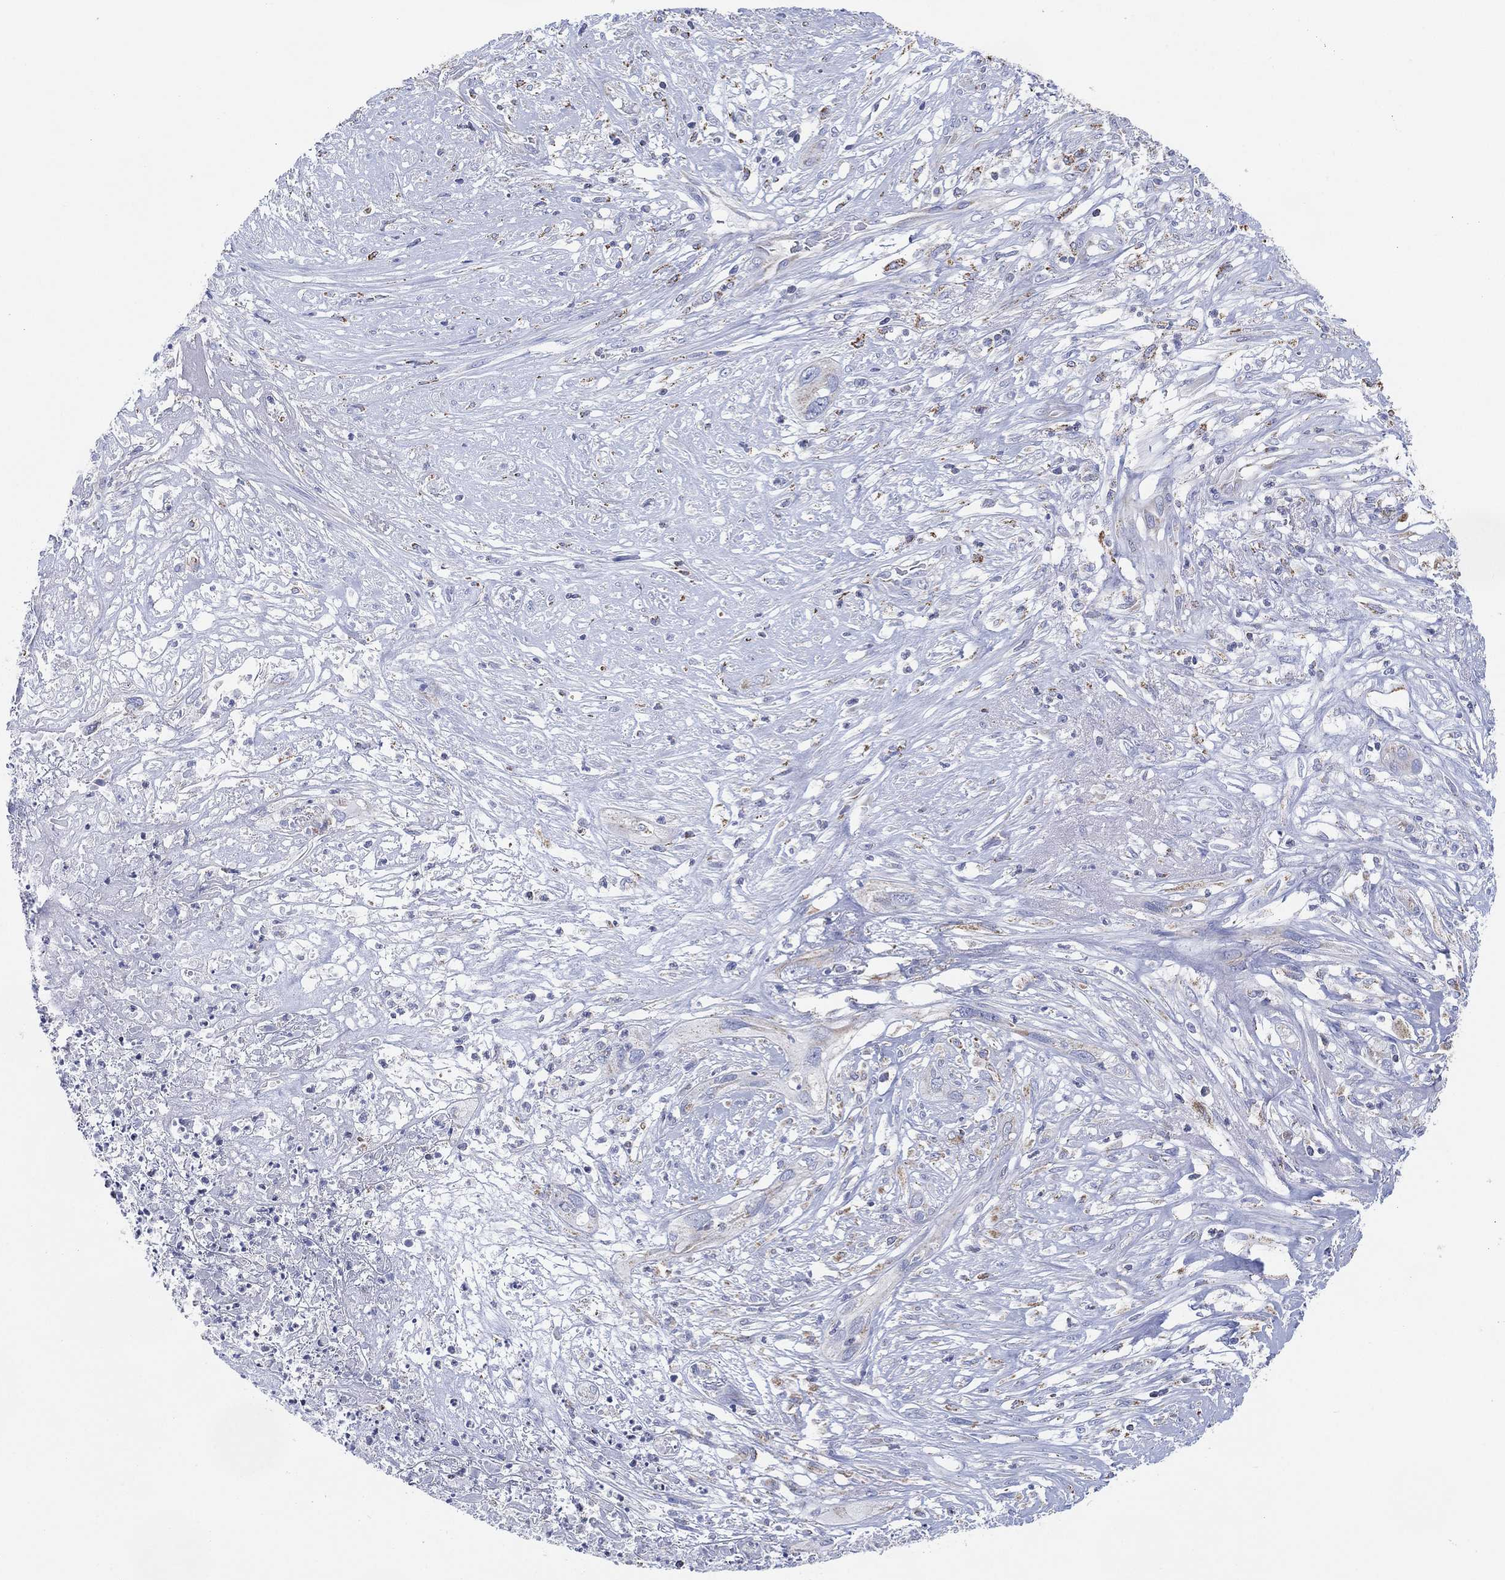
{"staining": {"intensity": "negative", "quantity": "none", "location": "none"}, "tissue": "cervical cancer", "cell_type": "Tumor cells", "image_type": "cancer", "snomed": [{"axis": "morphology", "description": "Squamous cell carcinoma, NOS"}, {"axis": "topography", "description": "Cervix"}], "caption": "An image of squamous cell carcinoma (cervical) stained for a protein demonstrates no brown staining in tumor cells.", "gene": "CFTR", "patient": {"sex": "female", "age": 57}}